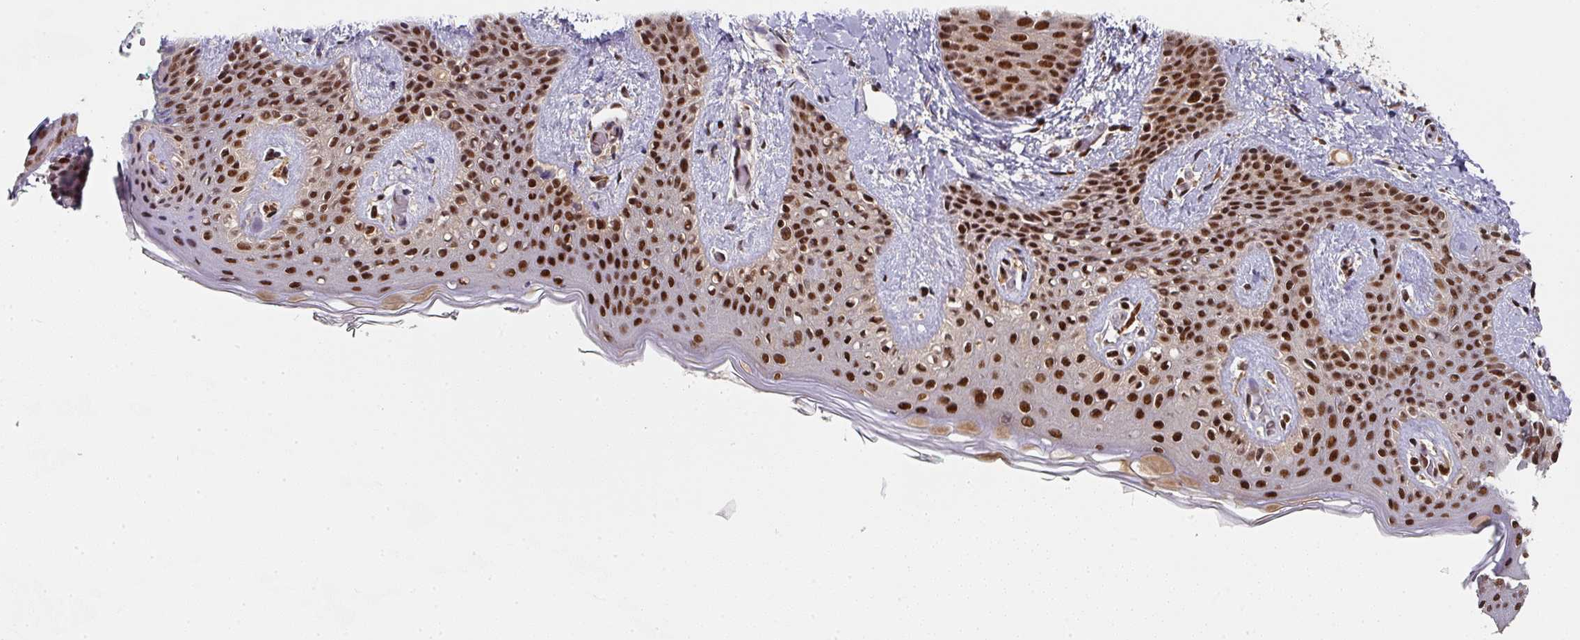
{"staining": {"intensity": "strong", "quantity": ">75%", "location": "nuclear"}, "tissue": "skin", "cell_type": "Fibroblasts", "image_type": "normal", "snomed": [{"axis": "morphology", "description": "Normal tissue, NOS"}, {"axis": "topography", "description": "Skin"}], "caption": "Protein expression analysis of benign human skin reveals strong nuclear positivity in about >75% of fibroblasts.", "gene": "DIDO1", "patient": {"sex": "male", "age": 16}}